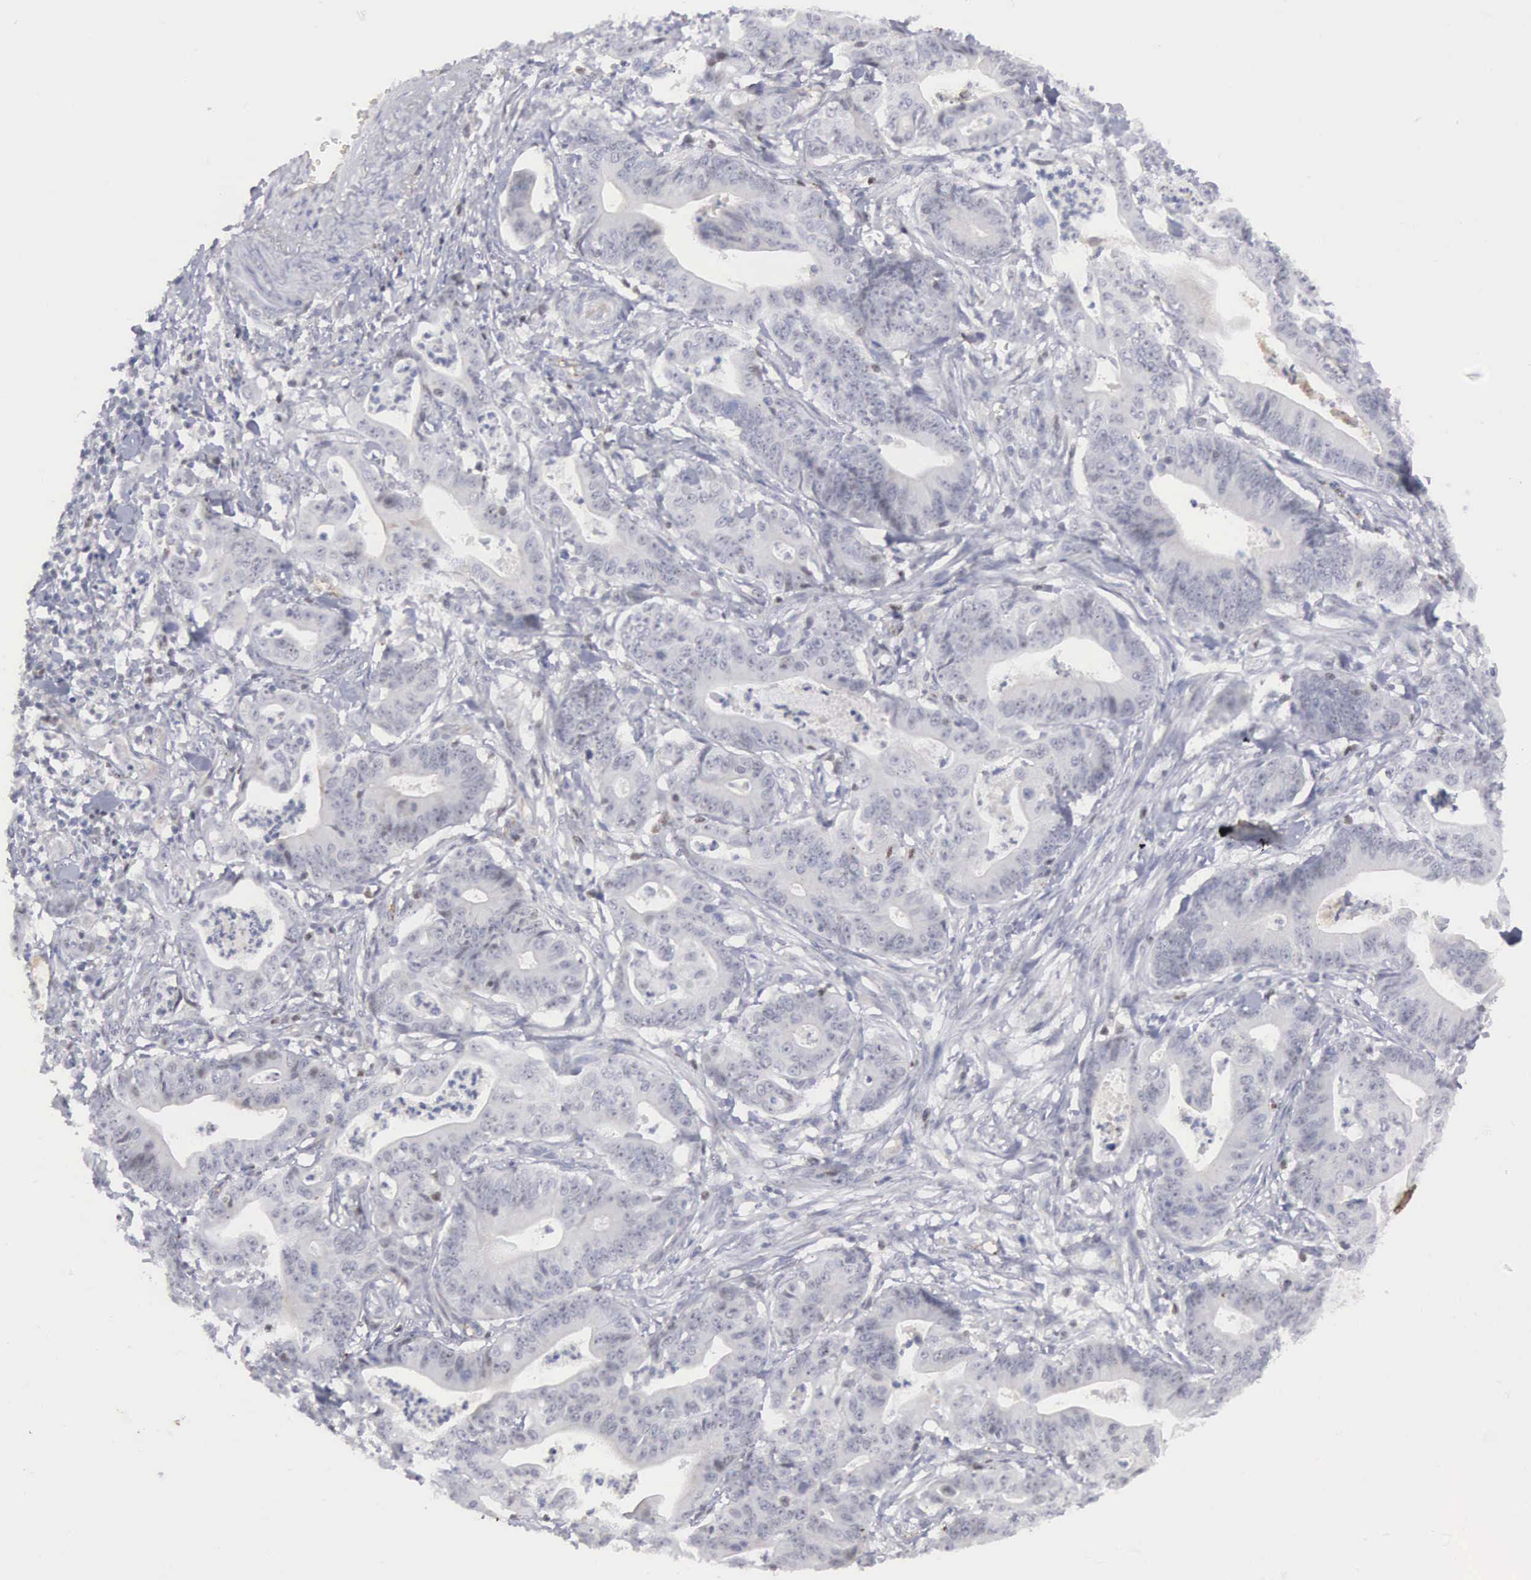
{"staining": {"intensity": "weak", "quantity": "<25%", "location": "nuclear"}, "tissue": "stomach cancer", "cell_type": "Tumor cells", "image_type": "cancer", "snomed": [{"axis": "morphology", "description": "Adenocarcinoma, NOS"}, {"axis": "topography", "description": "Stomach, lower"}], "caption": "A histopathology image of human stomach adenocarcinoma is negative for staining in tumor cells.", "gene": "RBPJ", "patient": {"sex": "female", "age": 86}}